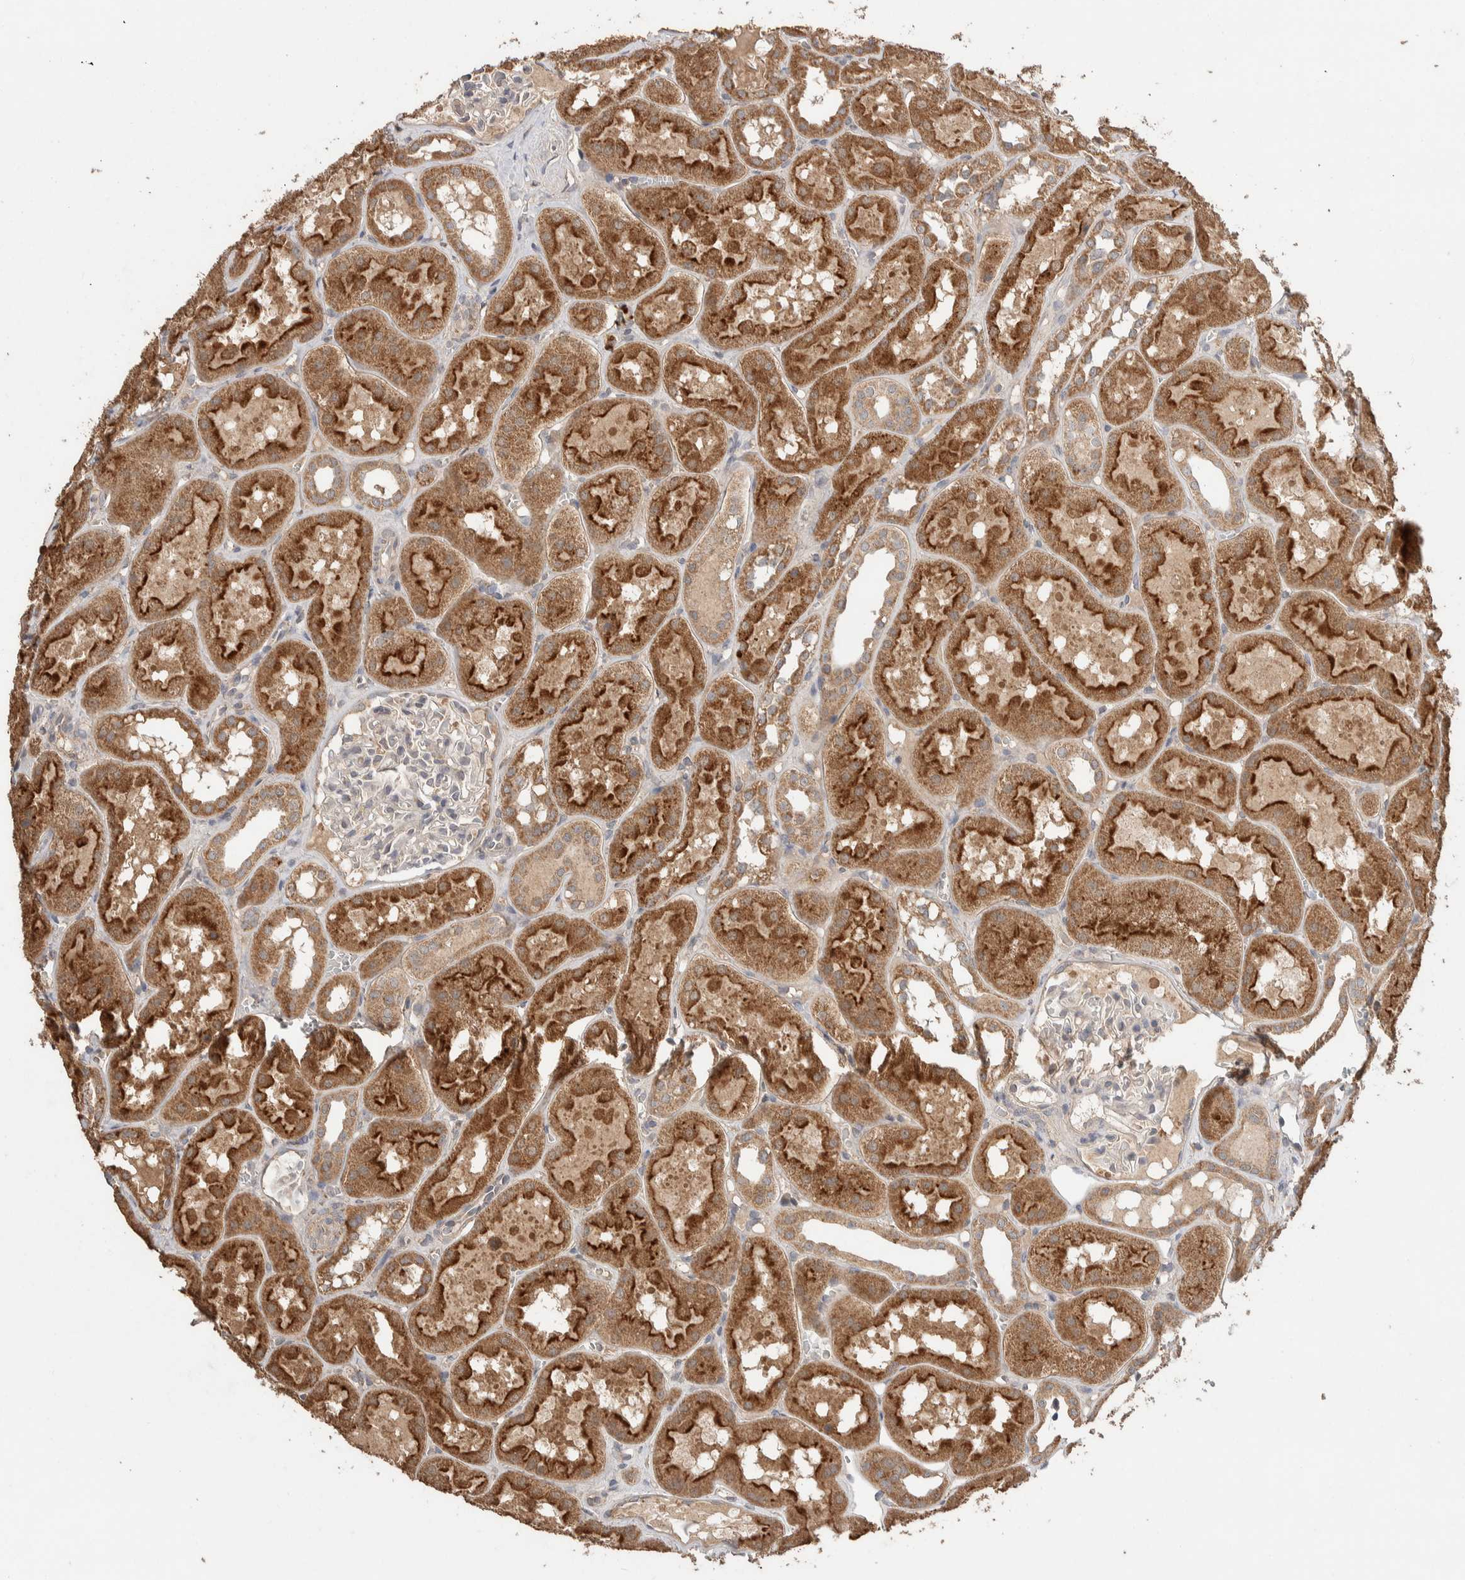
{"staining": {"intensity": "negative", "quantity": "none", "location": "none"}, "tissue": "kidney", "cell_type": "Cells in glomeruli", "image_type": "normal", "snomed": [{"axis": "morphology", "description": "Normal tissue, NOS"}, {"axis": "topography", "description": "Kidney"}, {"axis": "topography", "description": "Urinary bladder"}], "caption": "Cells in glomeruli show no significant staining in unremarkable kidney. (DAB IHC, high magnification).", "gene": "KCNJ5", "patient": {"sex": "male", "age": 16}}